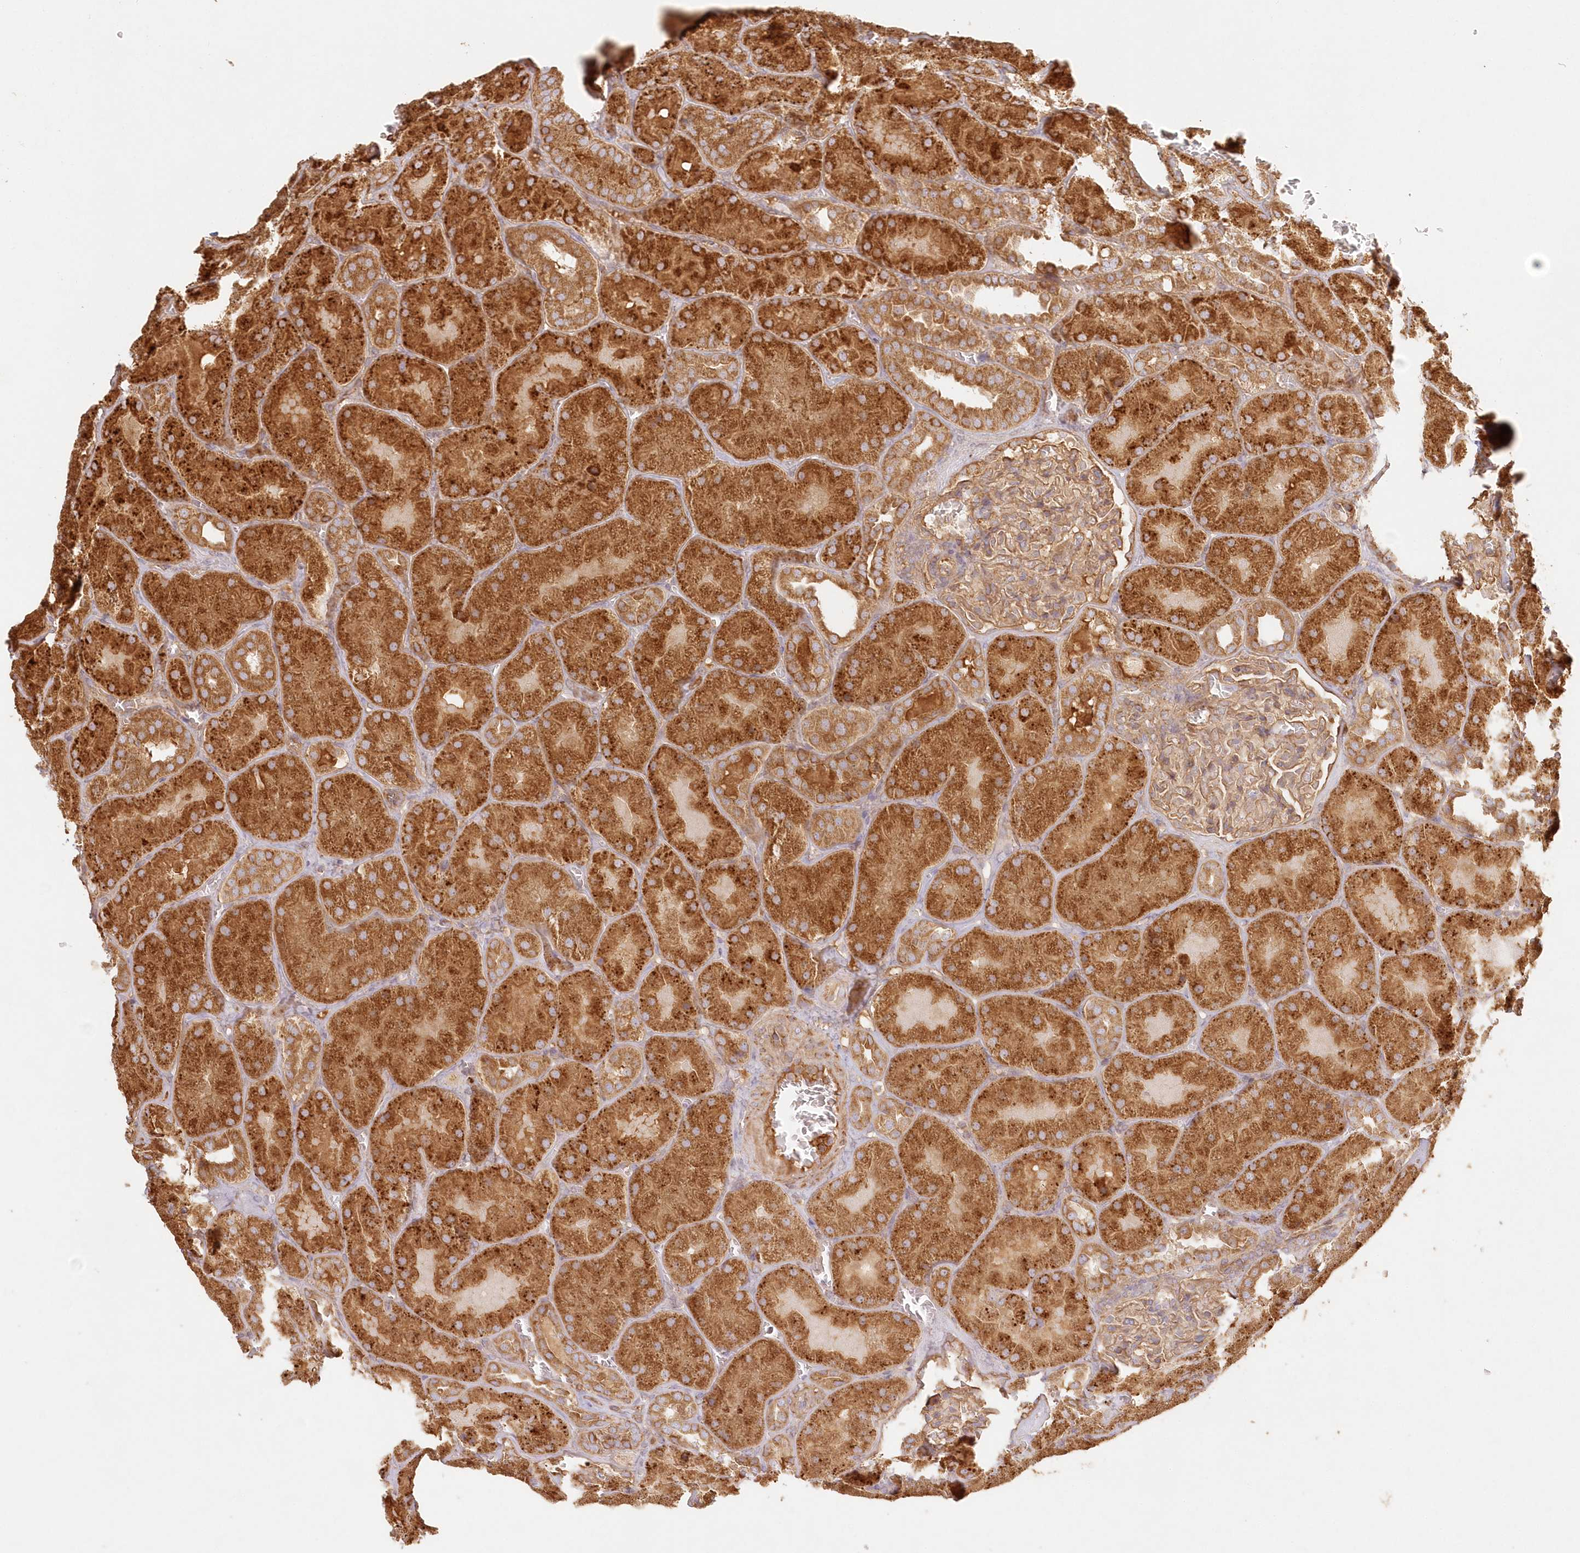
{"staining": {"intensity": "moderate", "quantity": ">75%", "location": "cytoplasmic/membranous"}, "tissue": "kidney", "cell_type": "Cells in glomeruli", "image_type": "normal", "snomed": [{"axis": "morphology", "description": "Normal tissue, NOS"}, {"axis": "topography", "description": "Kidney"}], "caption": "Kidney stained with DAB (3,3'-diaminobenzidine) immunohistochemistry (IHC) demonstrates medium levels of moderate cytoplasmic/membranous positivity in about >75% of cells in glomeruli.", "gene": "KIAA0232", "patient": {"sex": "male", "age": 28}}